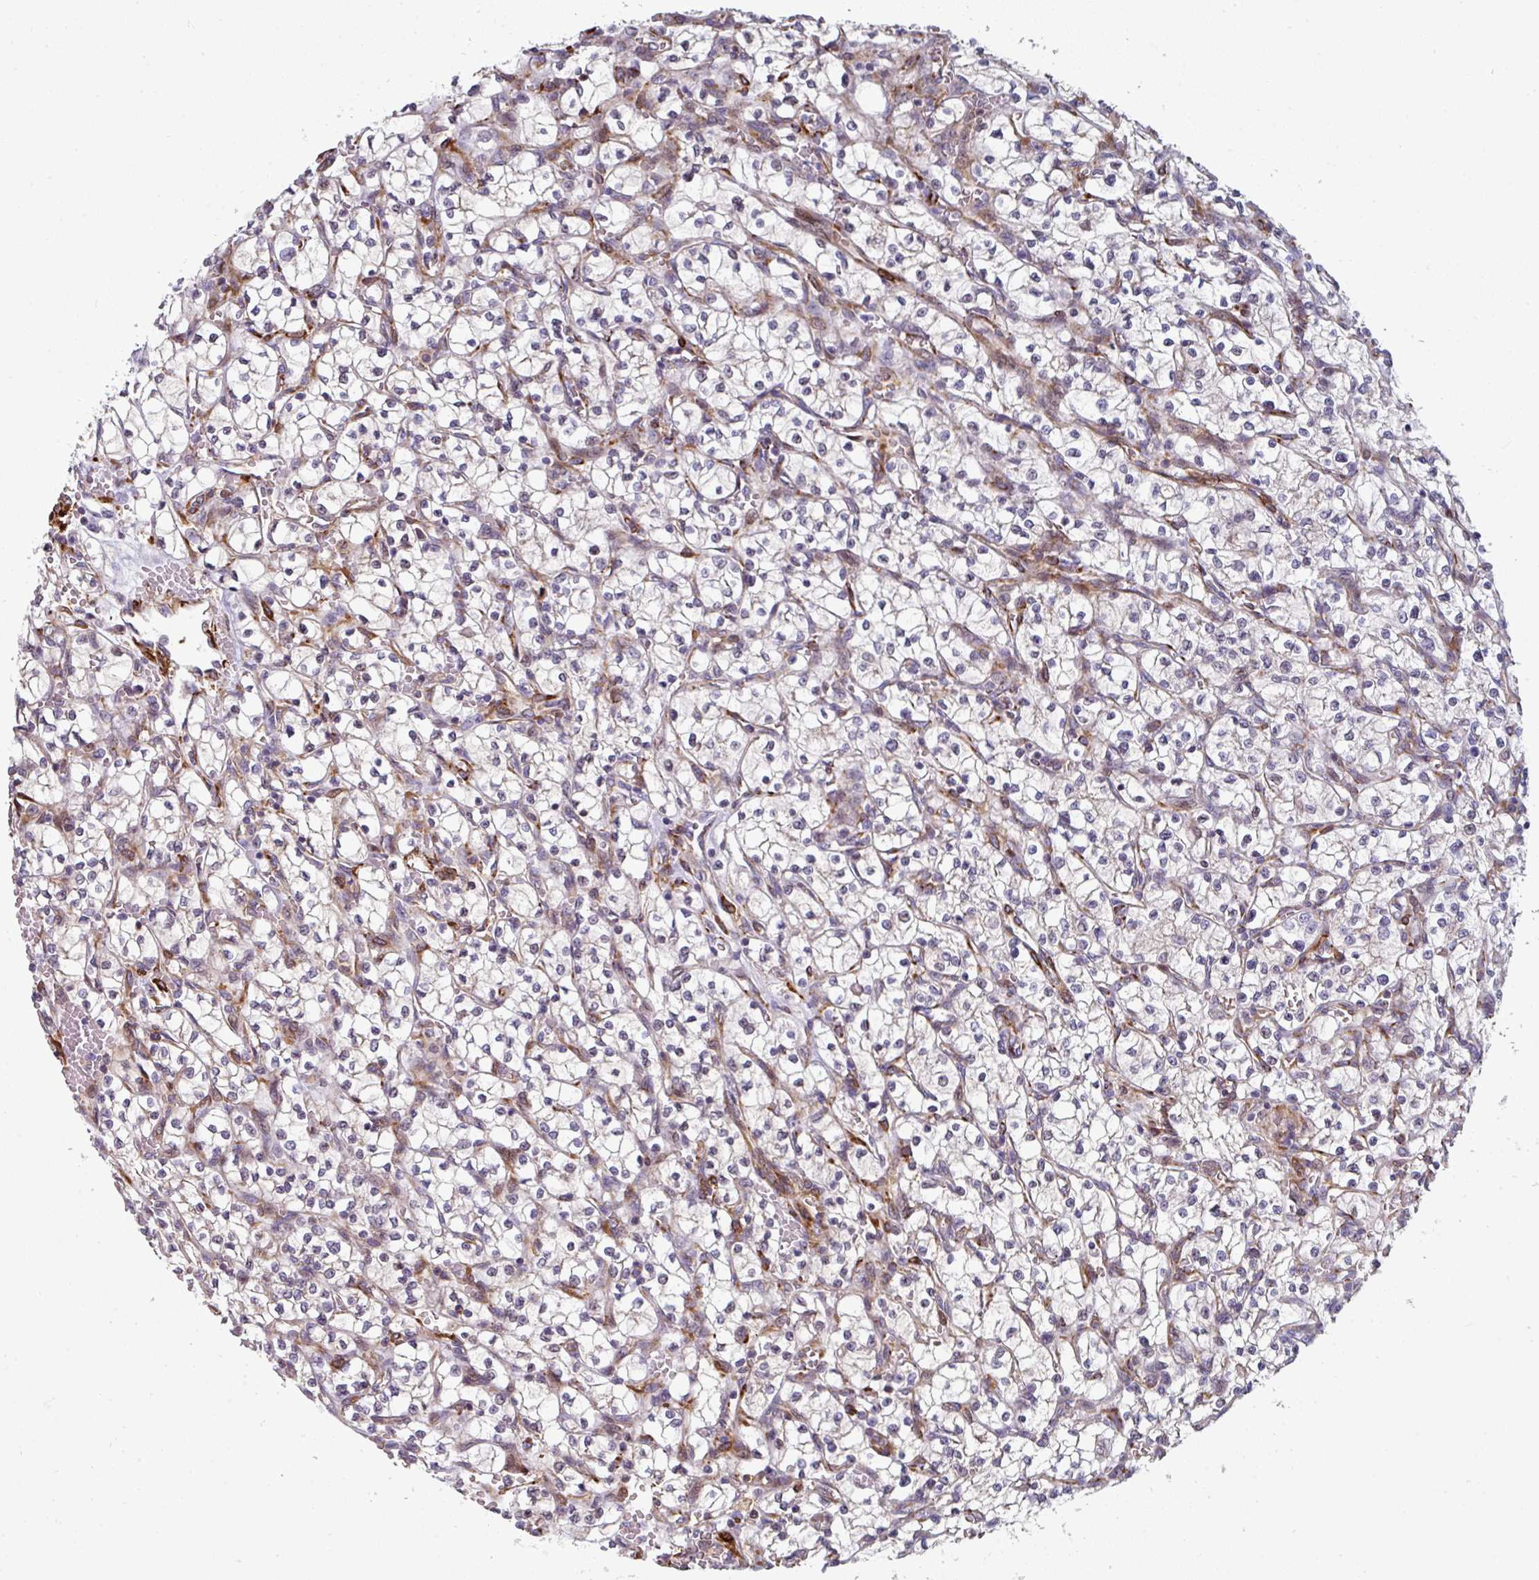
{"staining": {"intensity": "negative", "quantity": "none", "location": "none"}, "tissue": "renal cancer", "cell_type": "Tumor cells", "image_type": "cancer", "snomed": [{"axis": "morphology", "description": "Adenocarcinoma, NOS"}, {"axis": "topography", "description": "Kidney"}], "caption": "The IHC image has no significant positivity in tumor cells of renal cancer (adenocarcinoma) tissue.", "gene": "BEND5", "patient": {"sex": "female", "age": 64}}